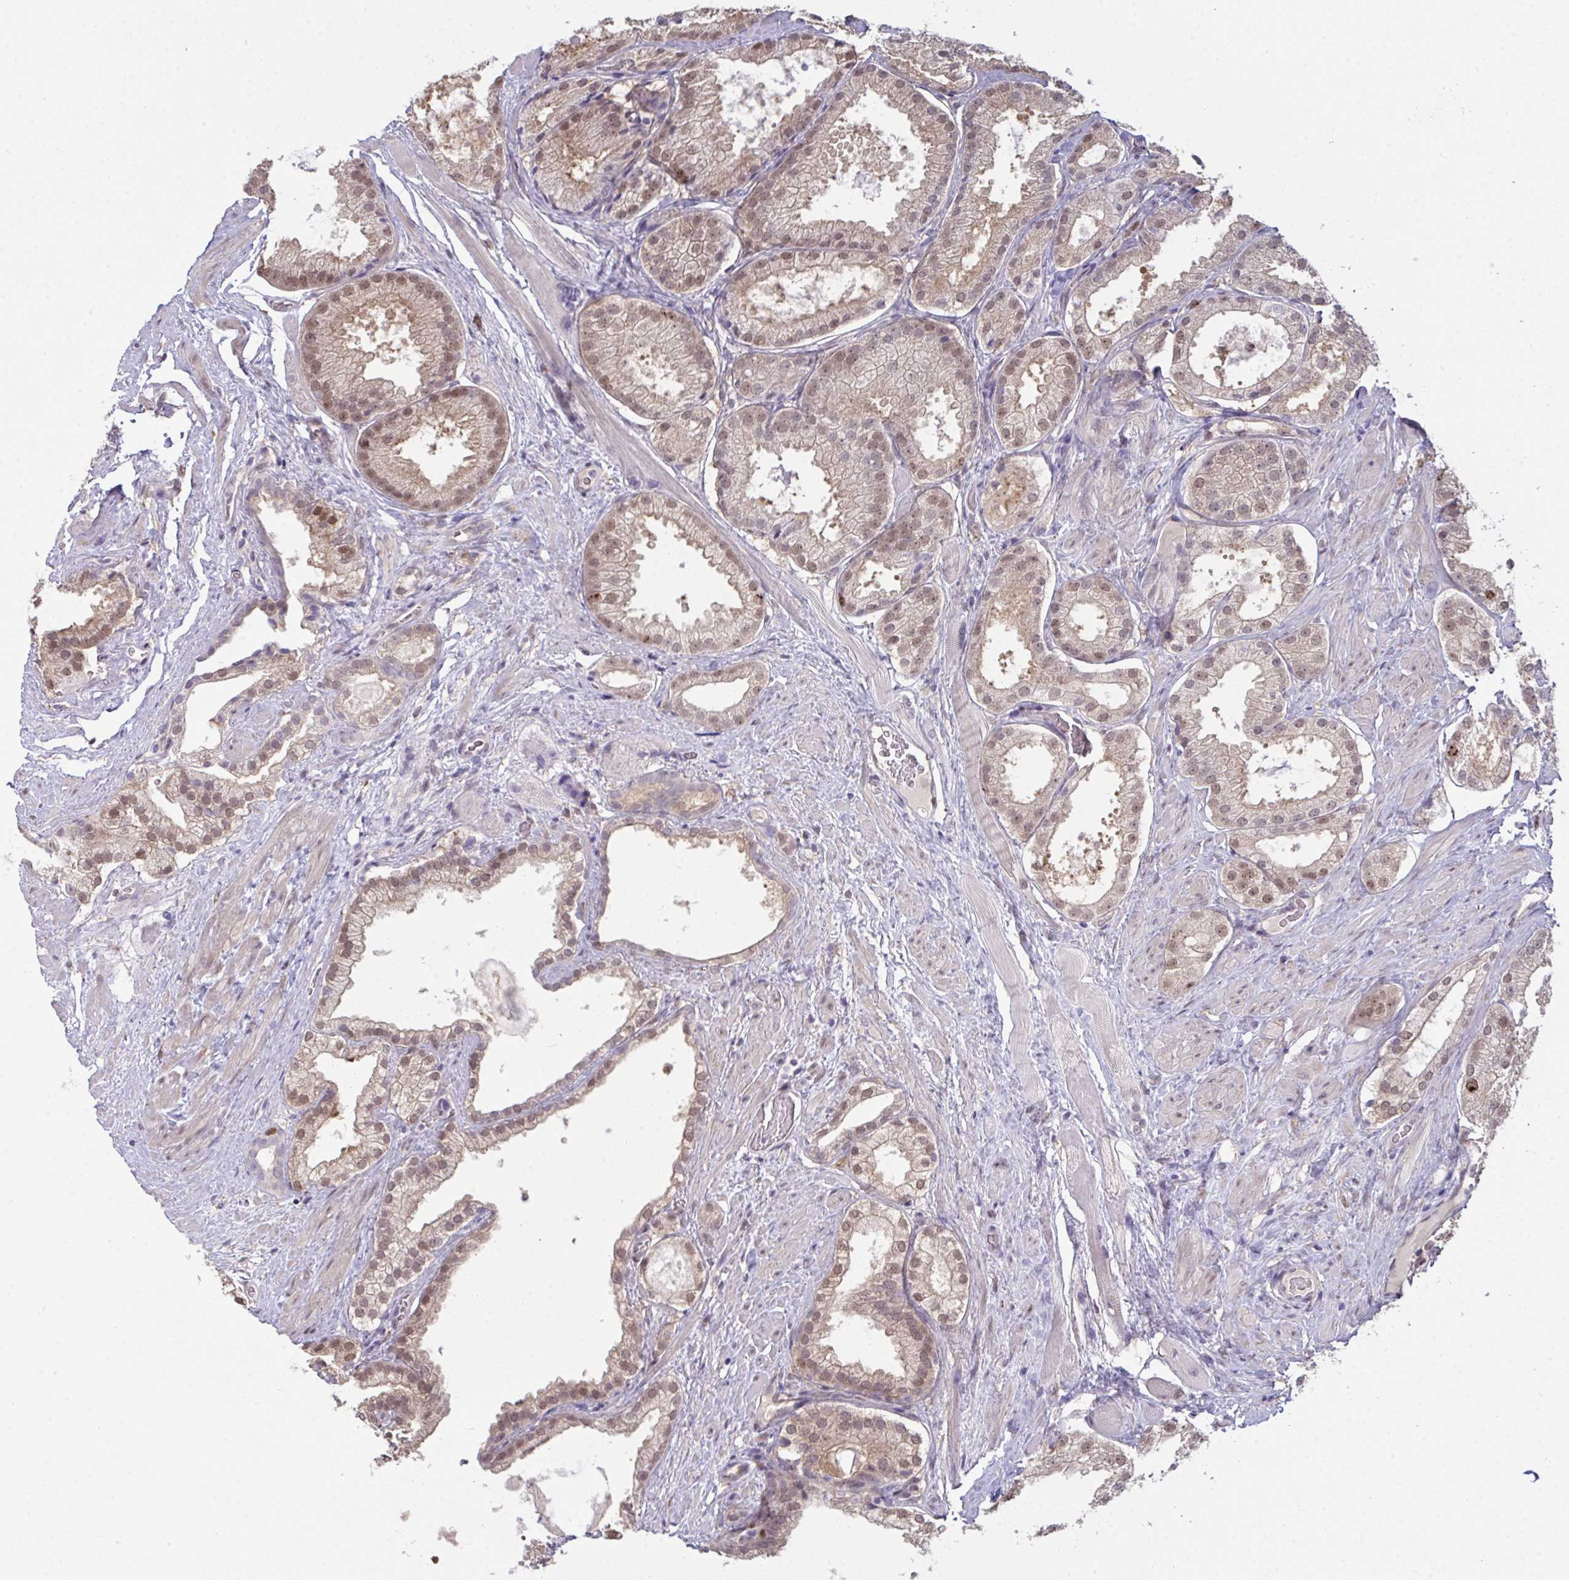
{"staining": {"intensity": "weak", "quantity": ">75%", "location": "cytoplasmic/membranous,nuclear"}, "tissue": "prostate cancer", "cell_type": "Tumor cells", "image_type": "cancer", "snomed": [{"axis": "morphology", "description": "Adenocarcinoma, High grade"}, {"axis": "topography", "description": "Prostate"}], "caption": "A high-resolution micrograph shows immunohistochemistry staining of prostate cancer, which shows weak cytoplasmic/membranous and nuclear expression in approximately >75% of tumor cells.", "gene": "SETD7", "patient": {"sex": "male", "age": 68}}